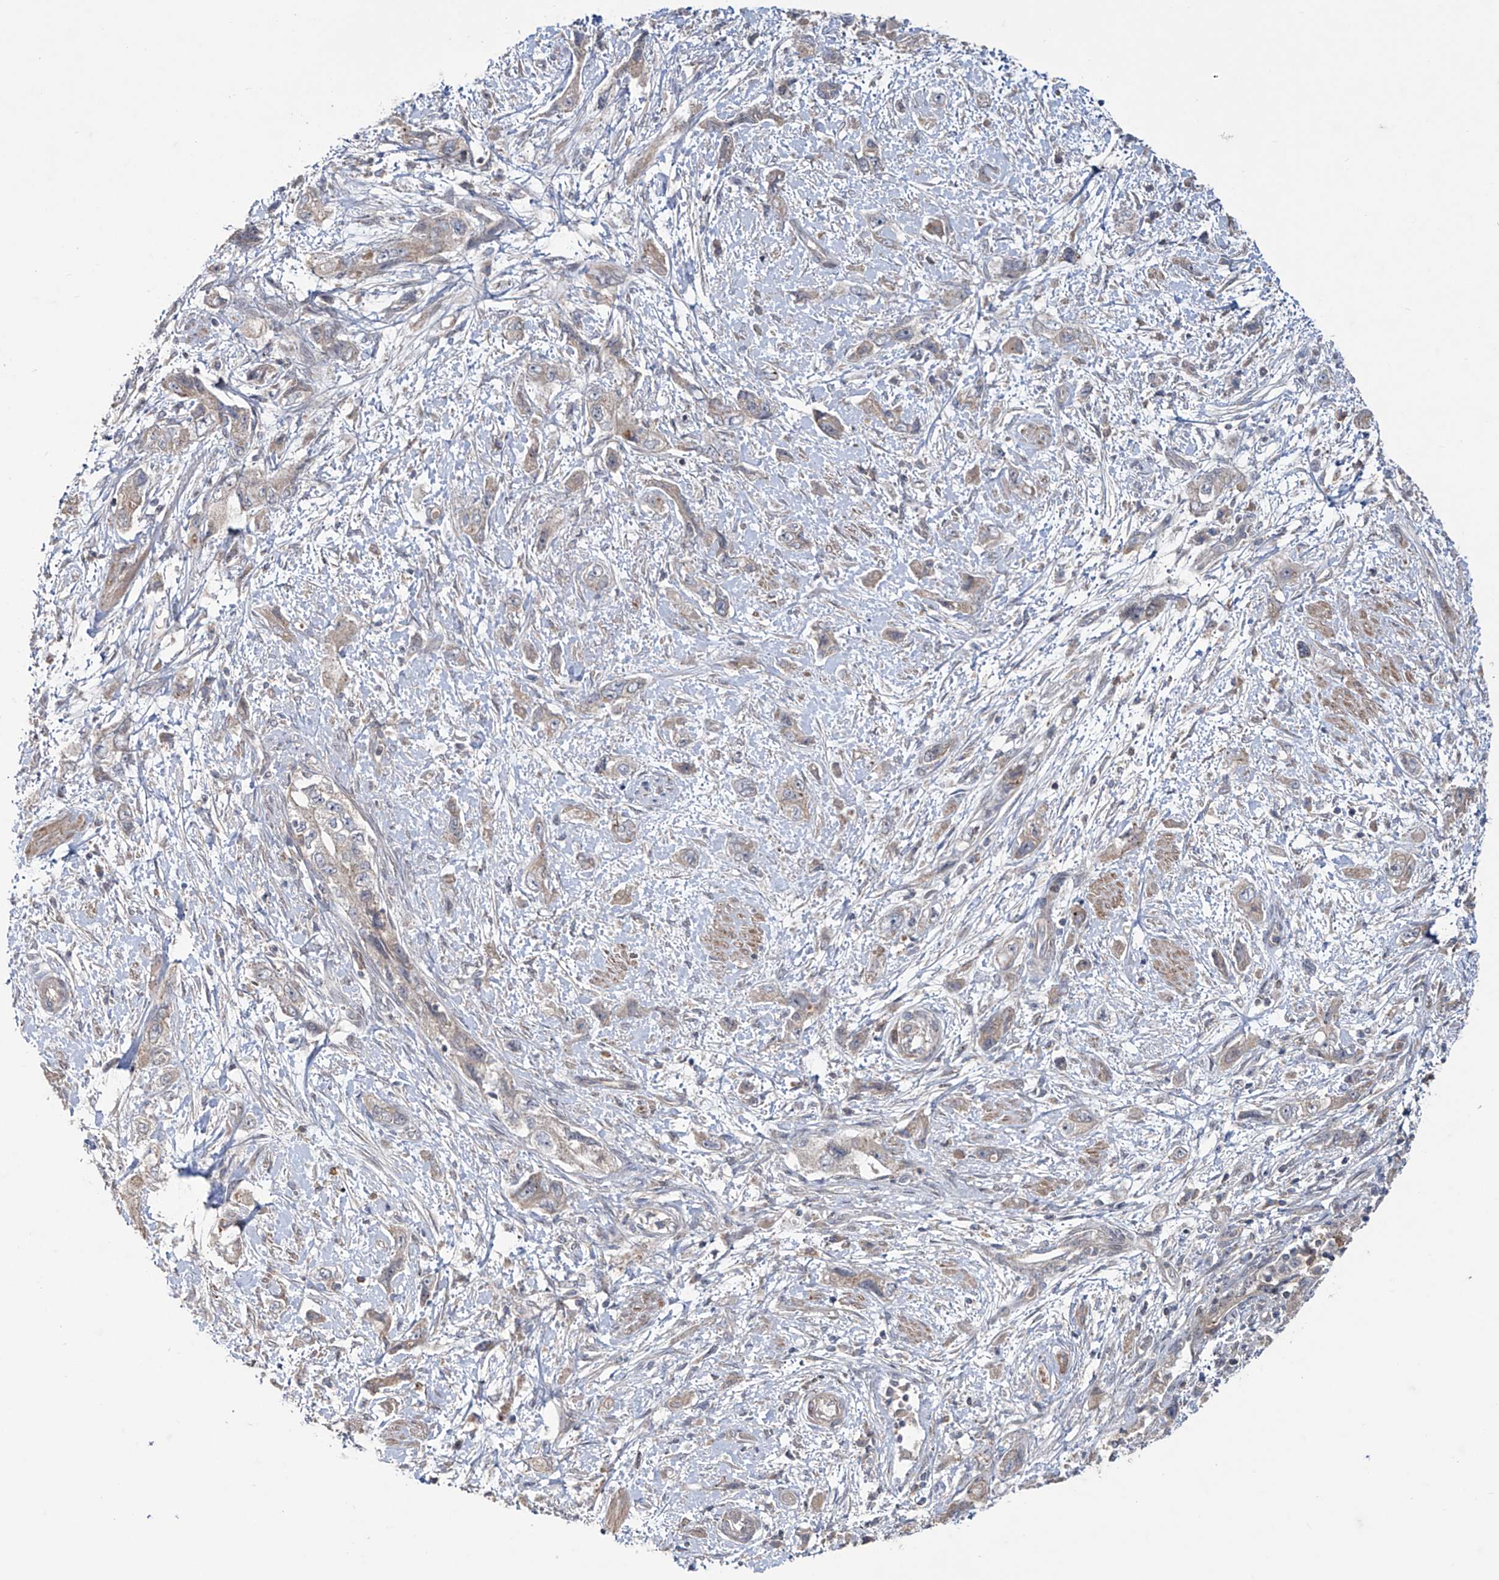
{"staining": {"intensity": "weak", "quantity": "<25%", "location": "cytoplasmic/membranous"}, "tissue": "pancreatic cancer", "cell_type": "Tumor cells", "image_type": "cancer", "snomed": [{"axis": "morphology", "description": "Adenocarcinoma, NOS"}, {"axis": "topography", "description": "Pancreas"}], "caption": "DAB immunohistochemical staining of adenocarcinoma (pancreatic) displays no significant staining in tumor cells. Nuclei are stained in blue.", "gene": "TRIM60", "patient": {"sex": "female", "age": 73}}